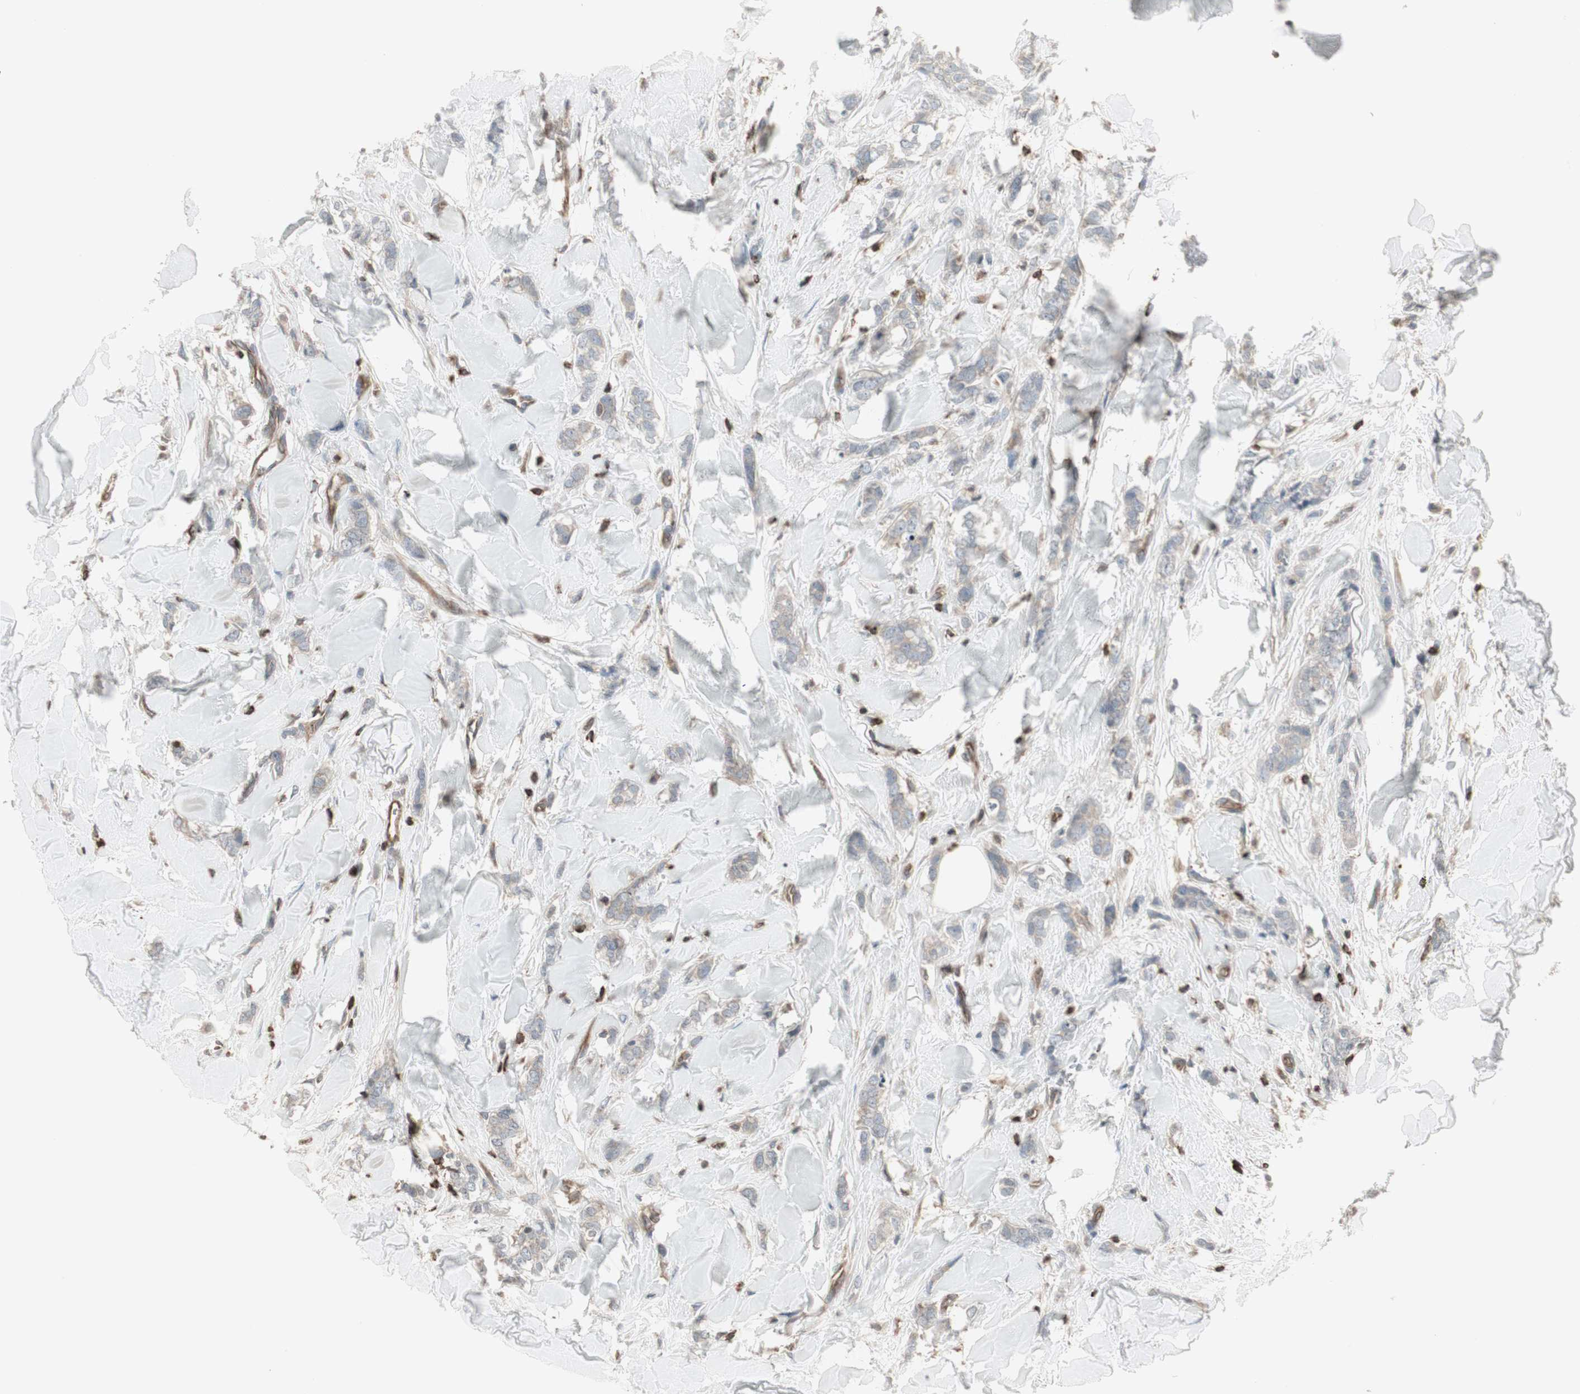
{"staining": {"intensity": "weak", "quantity": "25%-75%", "location": "cytoplasmic/membranous"}, "tissue": "breast cancer", "cell_type": "Tumor cells", "image_type": "cancer", "snomed": [{"axis": "morphology", "description": "Lobular carcinoma"}, {"axis": "topography", "description": "Skin"}, {"axis": "topography", "description": "Breast"}], "caption": "Protein analysis of breast cancer (lobular carcinoma) tissue displays weak cytoplasmic/membranous positivity in about 25%-75% of tumor cells.", "gene": "ARHGEF1", "patient": {"sex": "female", "age": 46}}